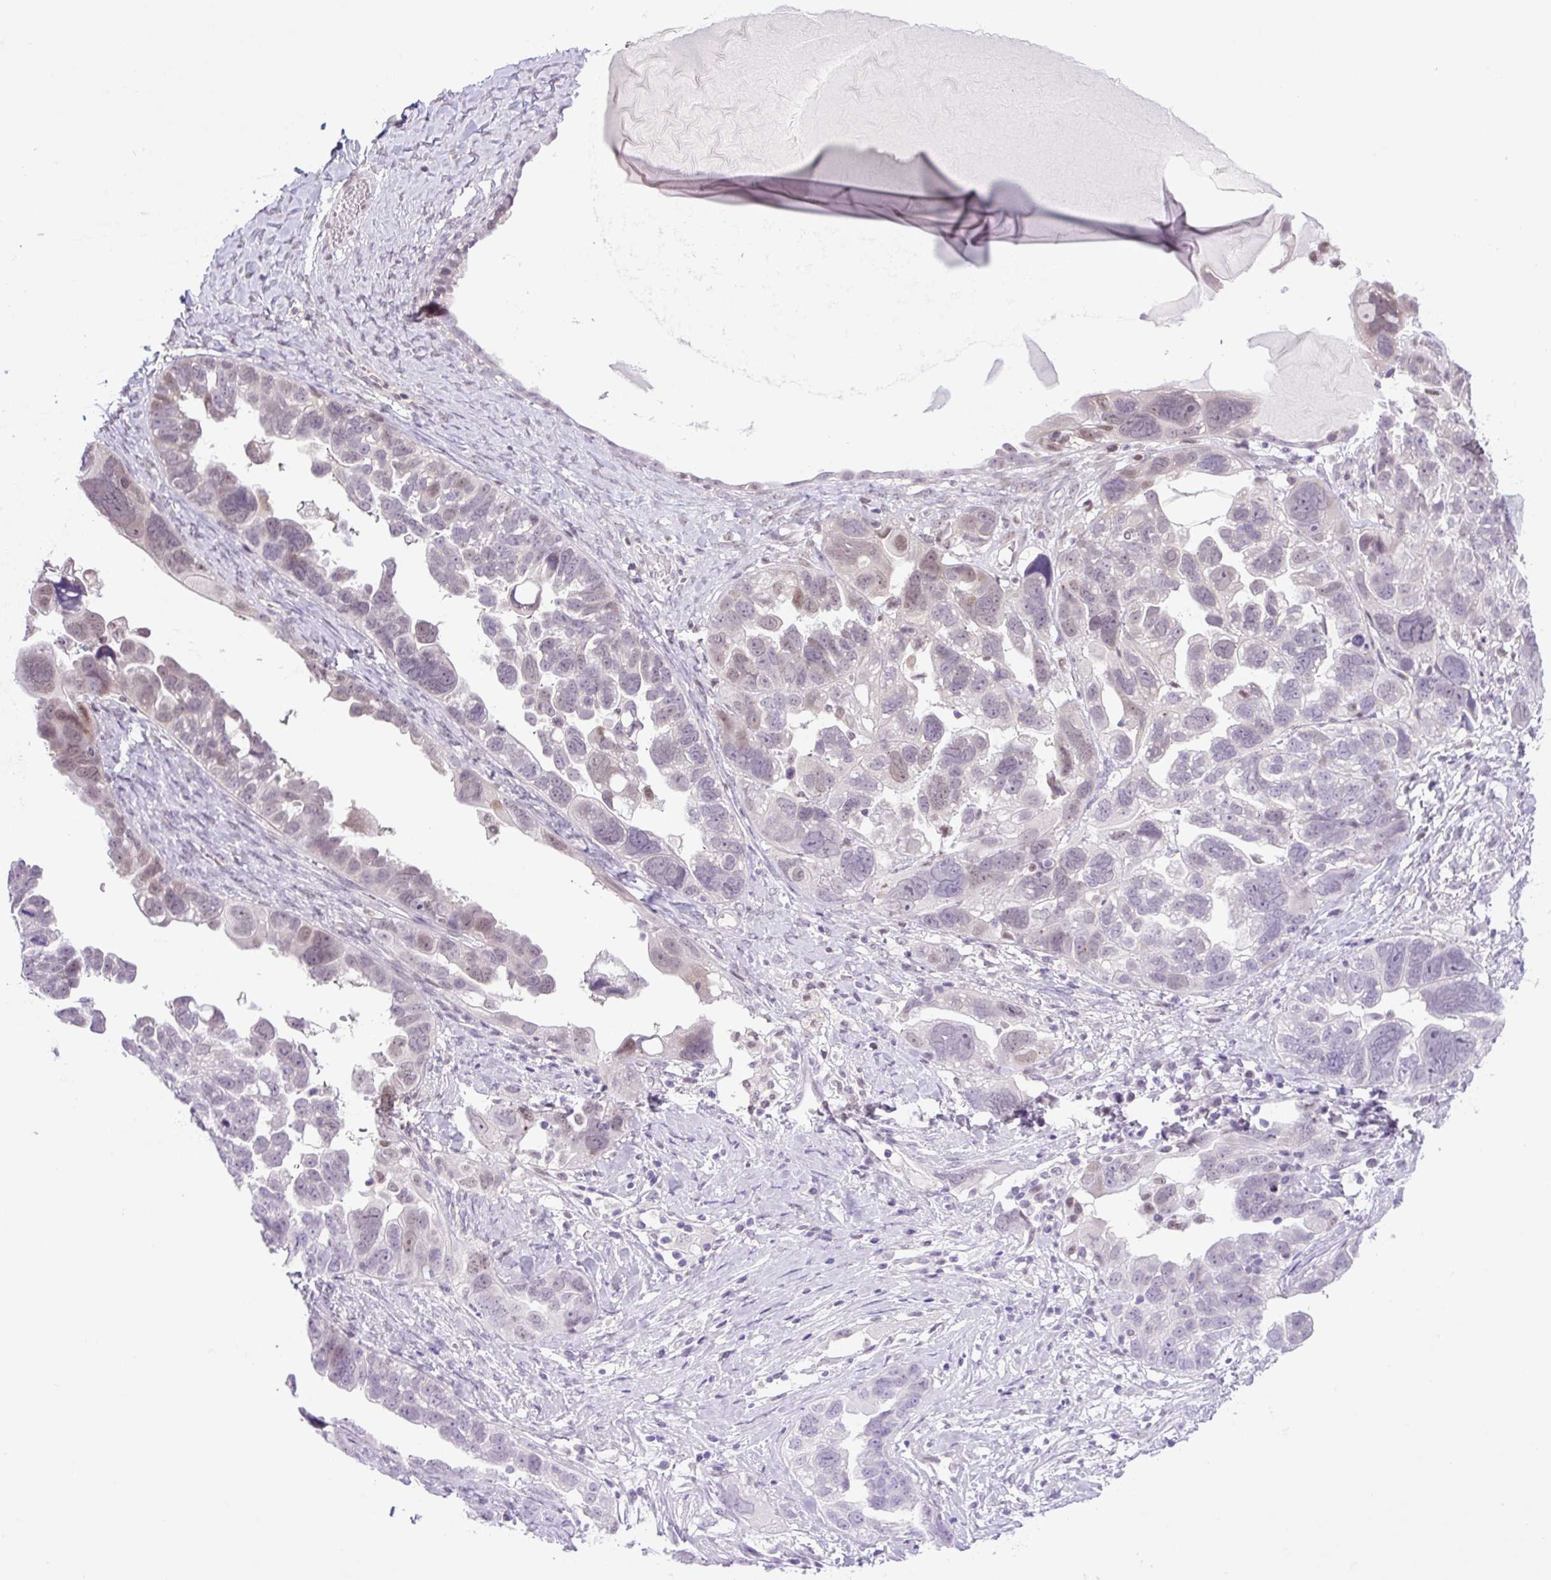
{"staining": {"intensity": "weak", "quantity": "<25%", "location": "nuclear"}, "tissue": "ovarian cancer", "cell_type": "Tumor cells", "image_type": "cancer", "snomed": [{"axis": "morphology", "description": "Cystadenocarcinoma, serous, NOS"}, {"axis": "topography", "description": "Ovary"}], "caption": "Ovarian cancer (serous cystadenocarcinoma) was stained to show a protein in brown. There is no significant expression in tumor cells.", "gene": "KPNA1", "patient": {"sex": "female", "age": 79}}